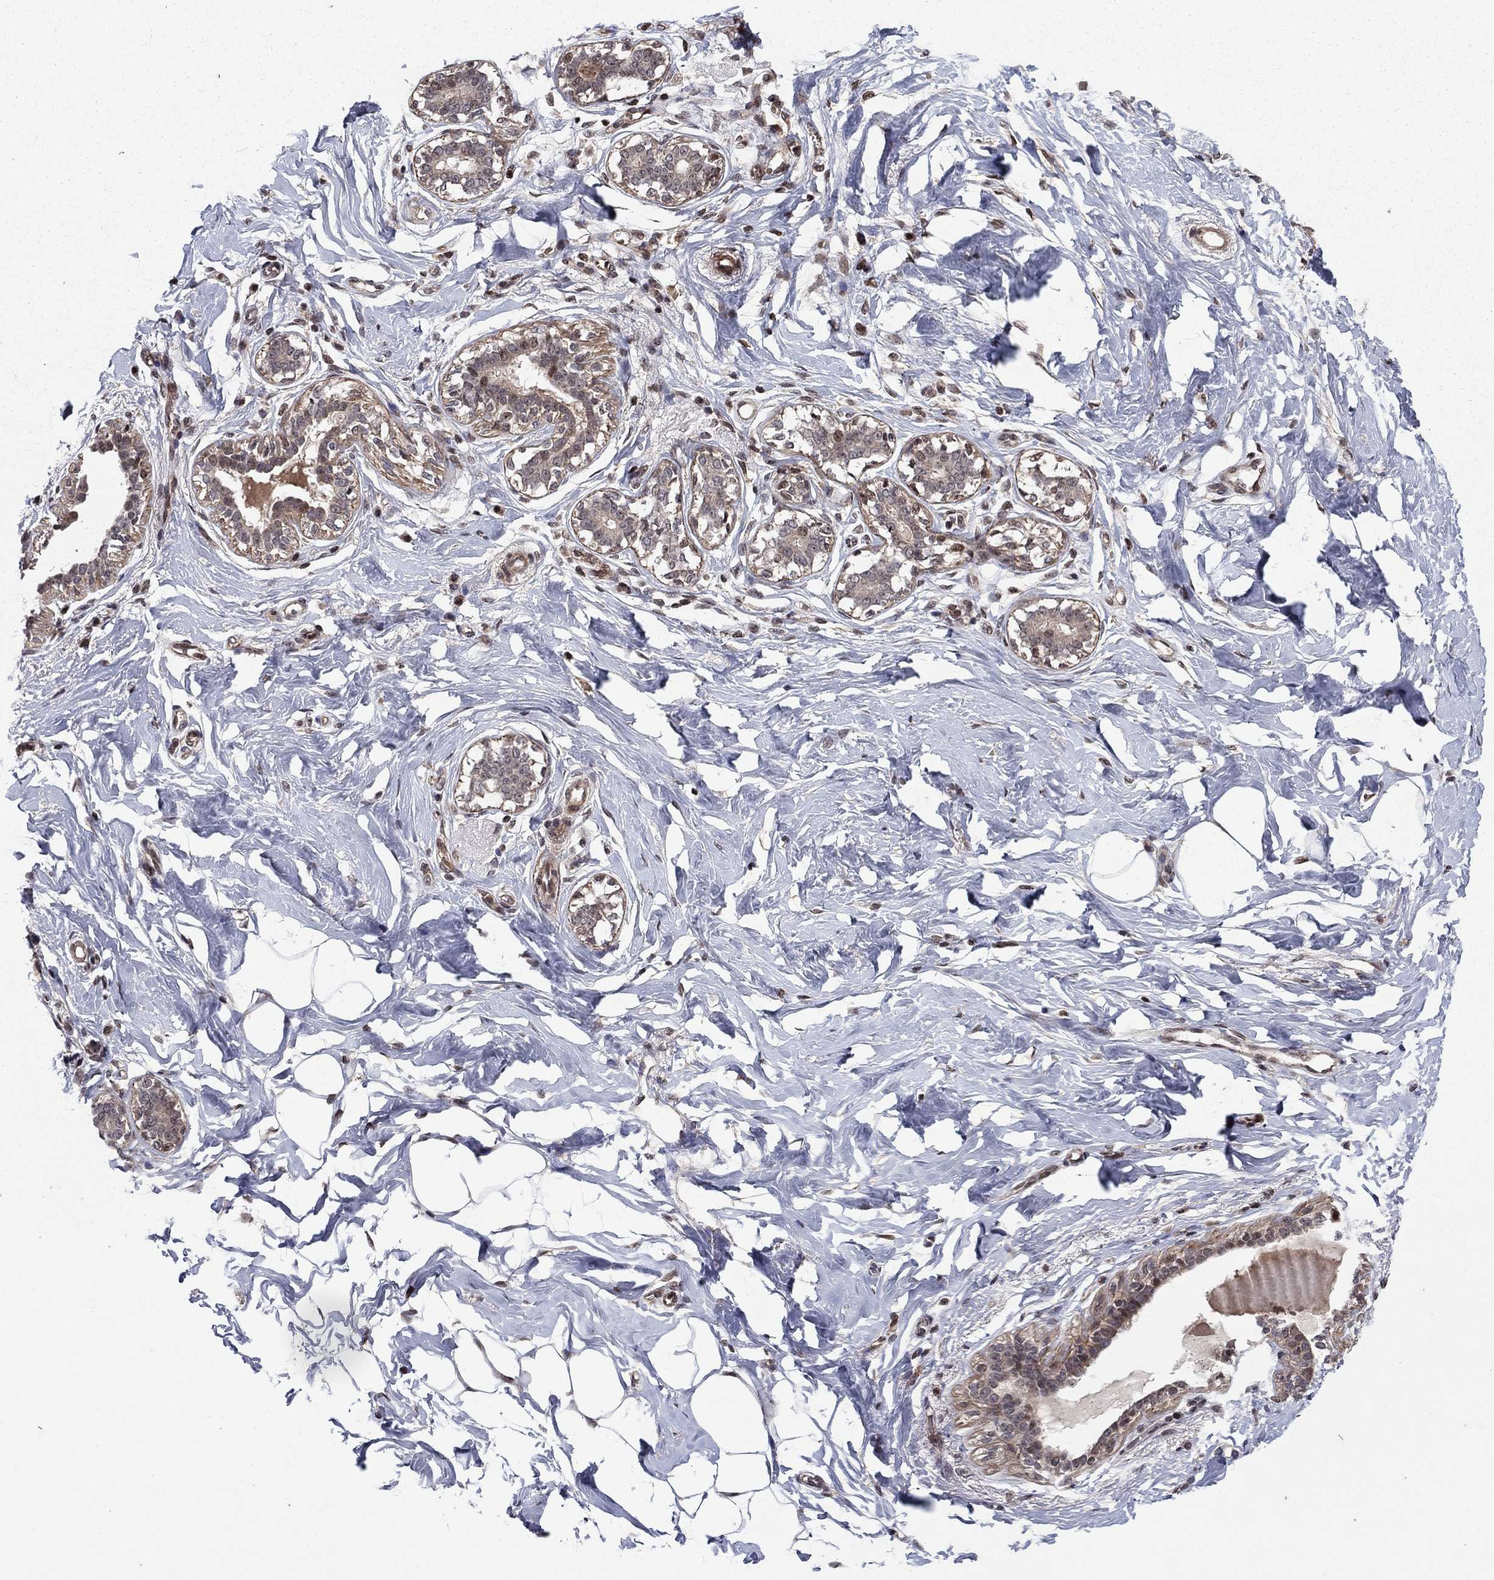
{"staining": {"intensity": "negative", "quantity": "none", "location": "none"}, "tissue": "breast", "cell_type": "Adipocytes", "image_type": "normal", "snomed": [{"axis": "morphology", "description": "Normal tissue, NOS"}, {"axis": "morphology", "description": "Lobular carcinoma, in situ"}, {"axis": "topography", "description": "Breast"}], "caption": "DAB (3,3'-diaminobenzidine) immunohistochemical staining of benign breast exhibits no significant positivity in adipocytes. (DAB (3,3'-diaminobenzidine) IHC visualized using brightfield microscopy, high magnification).", "gene": "SORBS1", "patient": {"sex": "female", "age": 35}}